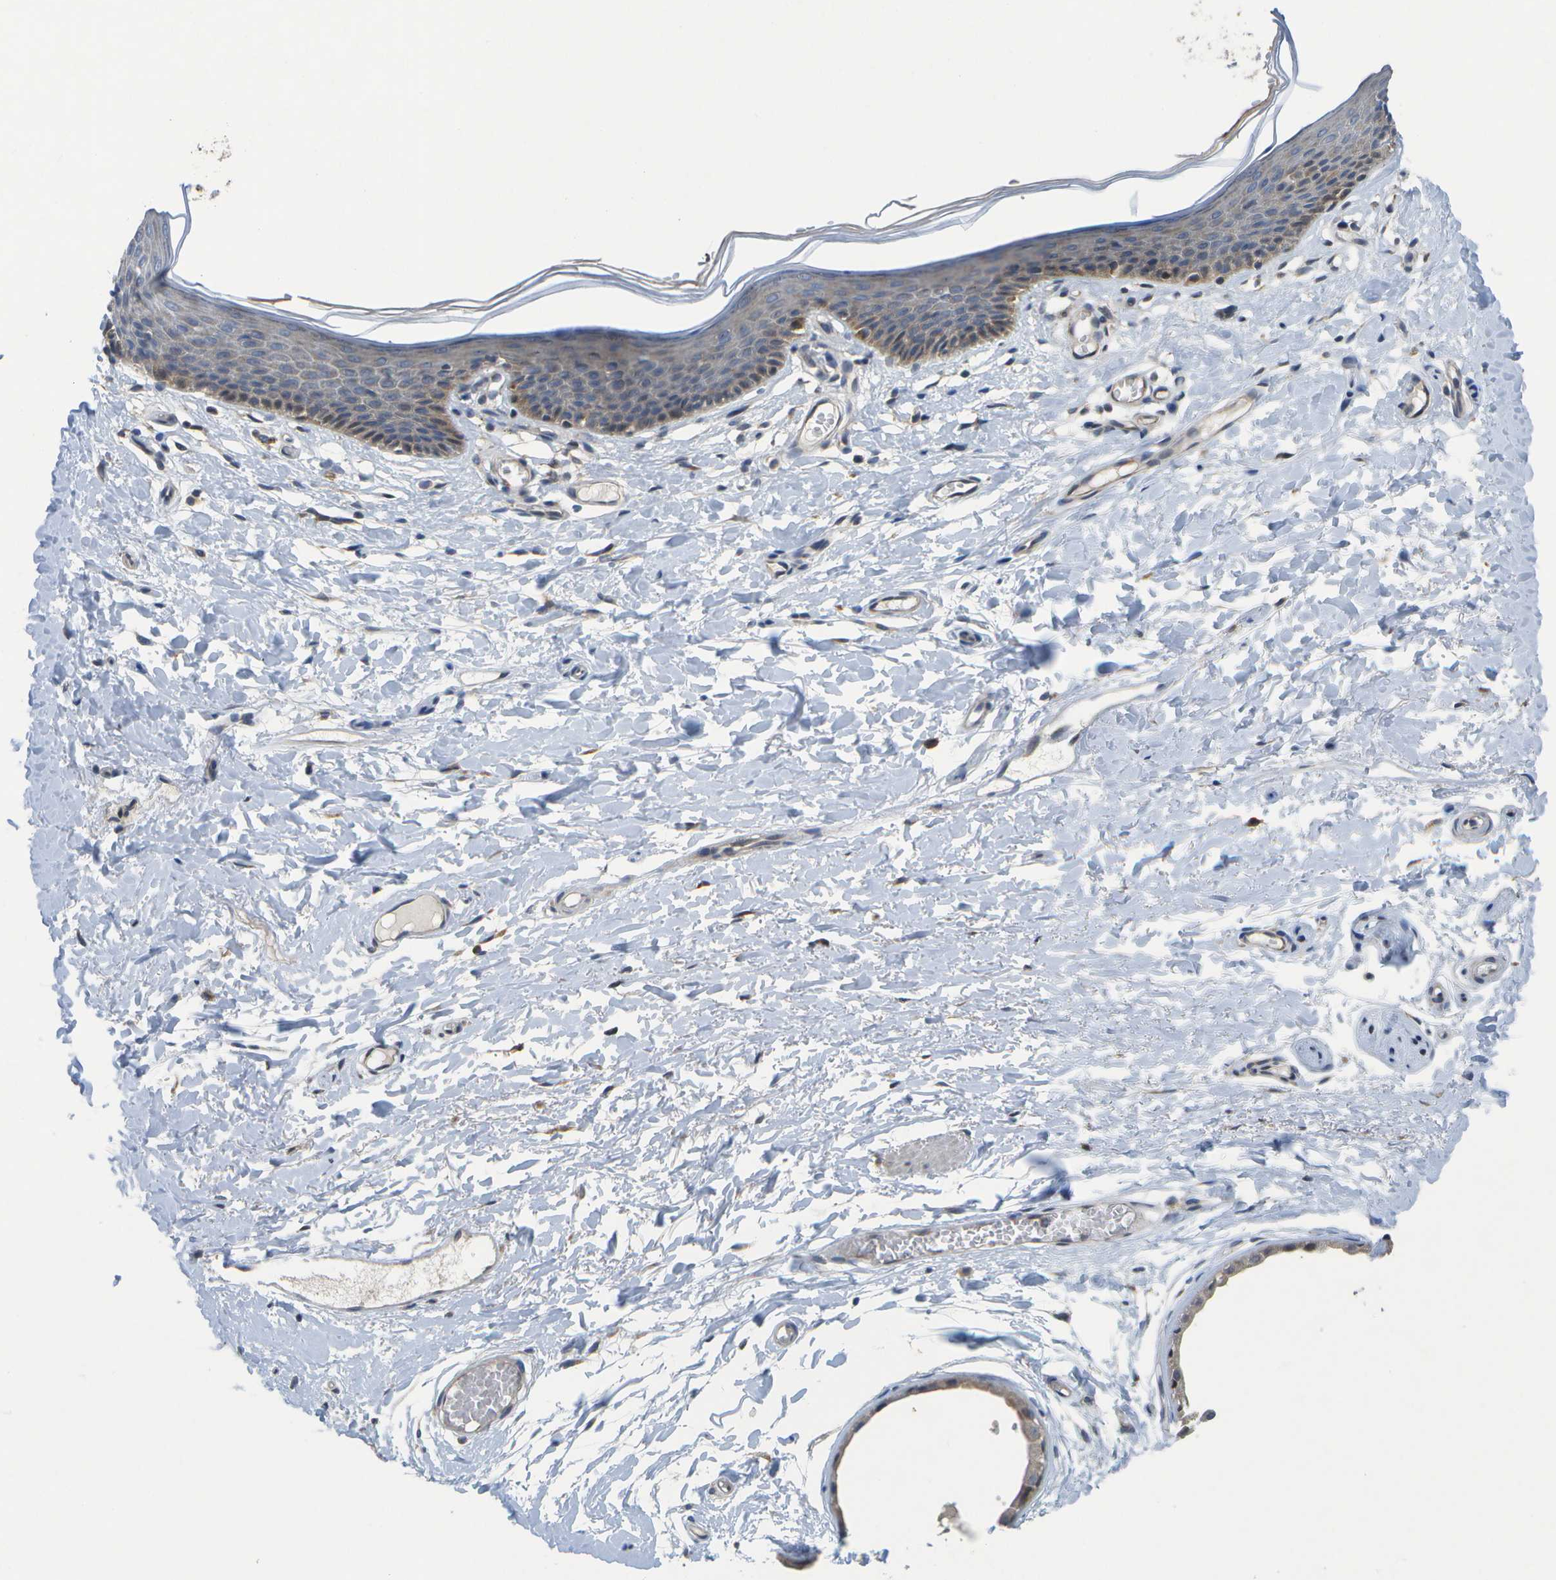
{"staining": {"intensity": "moderate", "quantity": ">75%", "location": "cytoplasmic/membranous"}, "tissue": "skin", "cell_type": "Epidermal cells", "image_type": "normal", "snomed": [{"axis": "morphology", "description": "Normal tissue, NOS"}, {"axis": "topography", "description": "Vulva"}], "caption": "IHC of unremarkable skin reveals medium levels of moderate cytoplasmic/membranous positivity in about >75% of epidermal cells.", "gene": "HADHA", "patient": {"sex": "female", "age": 54}}